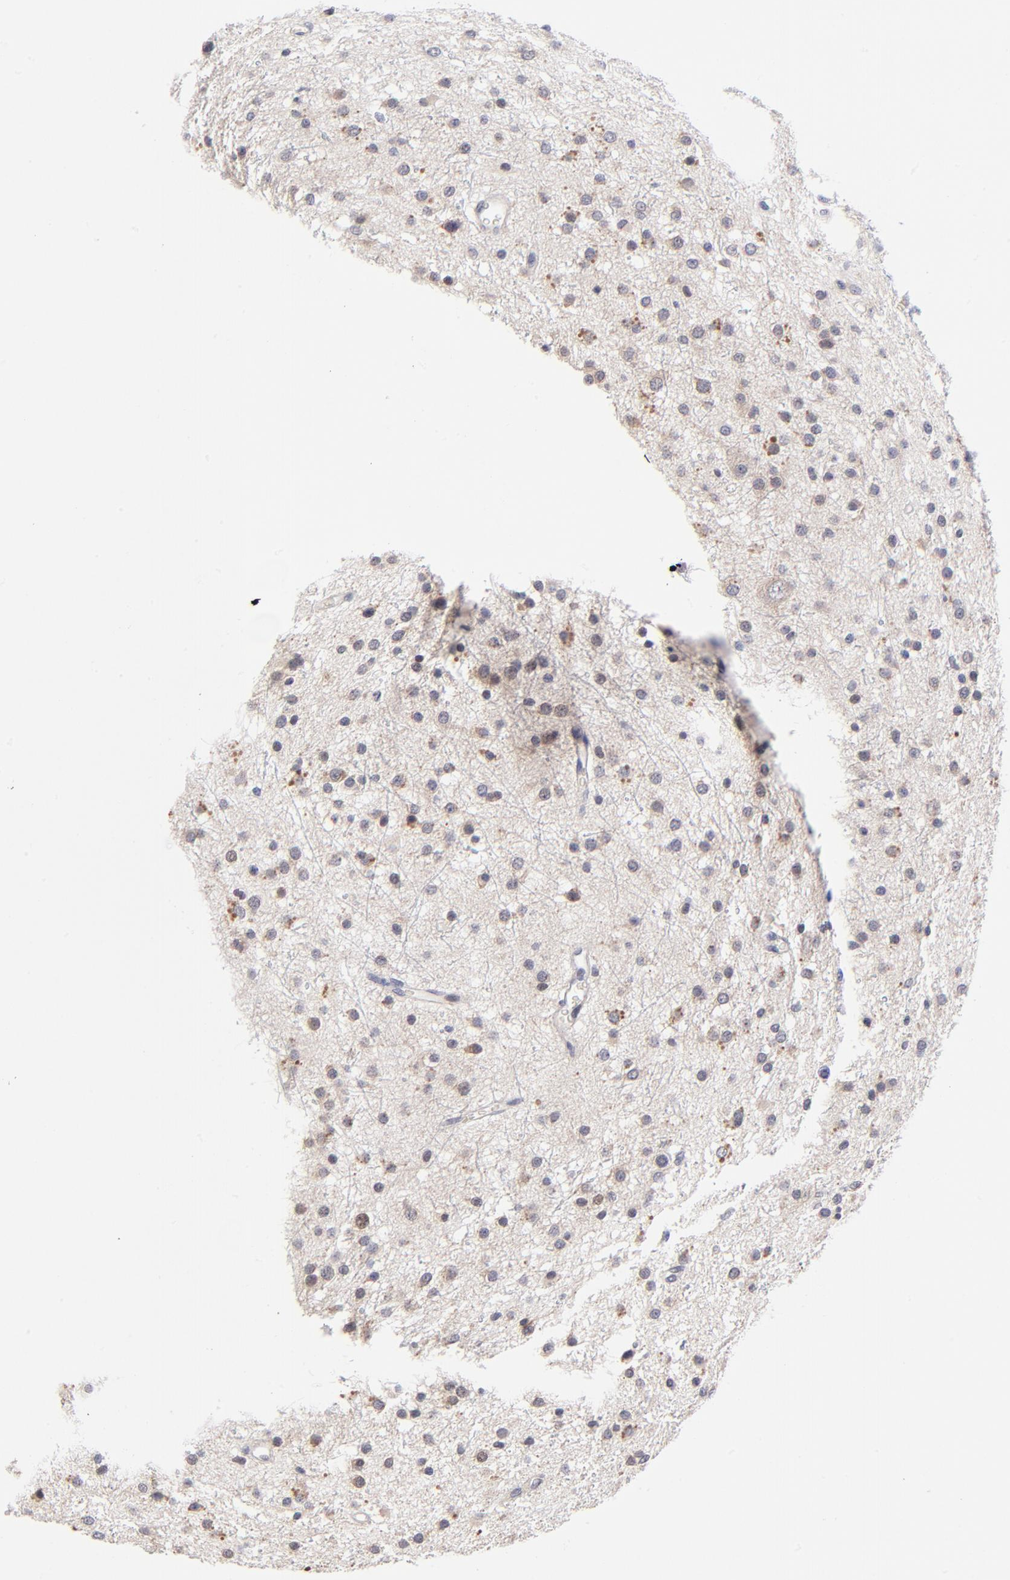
{"staining": {"intensity": "weak", "quantity": "25%-75%", "location": "cytoplasmic/membranous"}, "tissue": "glioma", "cell_type": "Tumor cells", "image_type": "cancer", "snomed": [{"axis": "morphology", "description": "Glioma, malignant, Low grade"}, {"axis": "topography", "description": "Brain"}], "caption": "Immunohistochemistry (DAB (3,3'-diaminobenzidine)) staining of low-grade glioma (malignant) reveals weak cytoplasmic/membranous protein expression in approximately 25%-75% of tumor cells.", "gene": "FBXO8", "patient": {"sex": "female", "age": 36}}